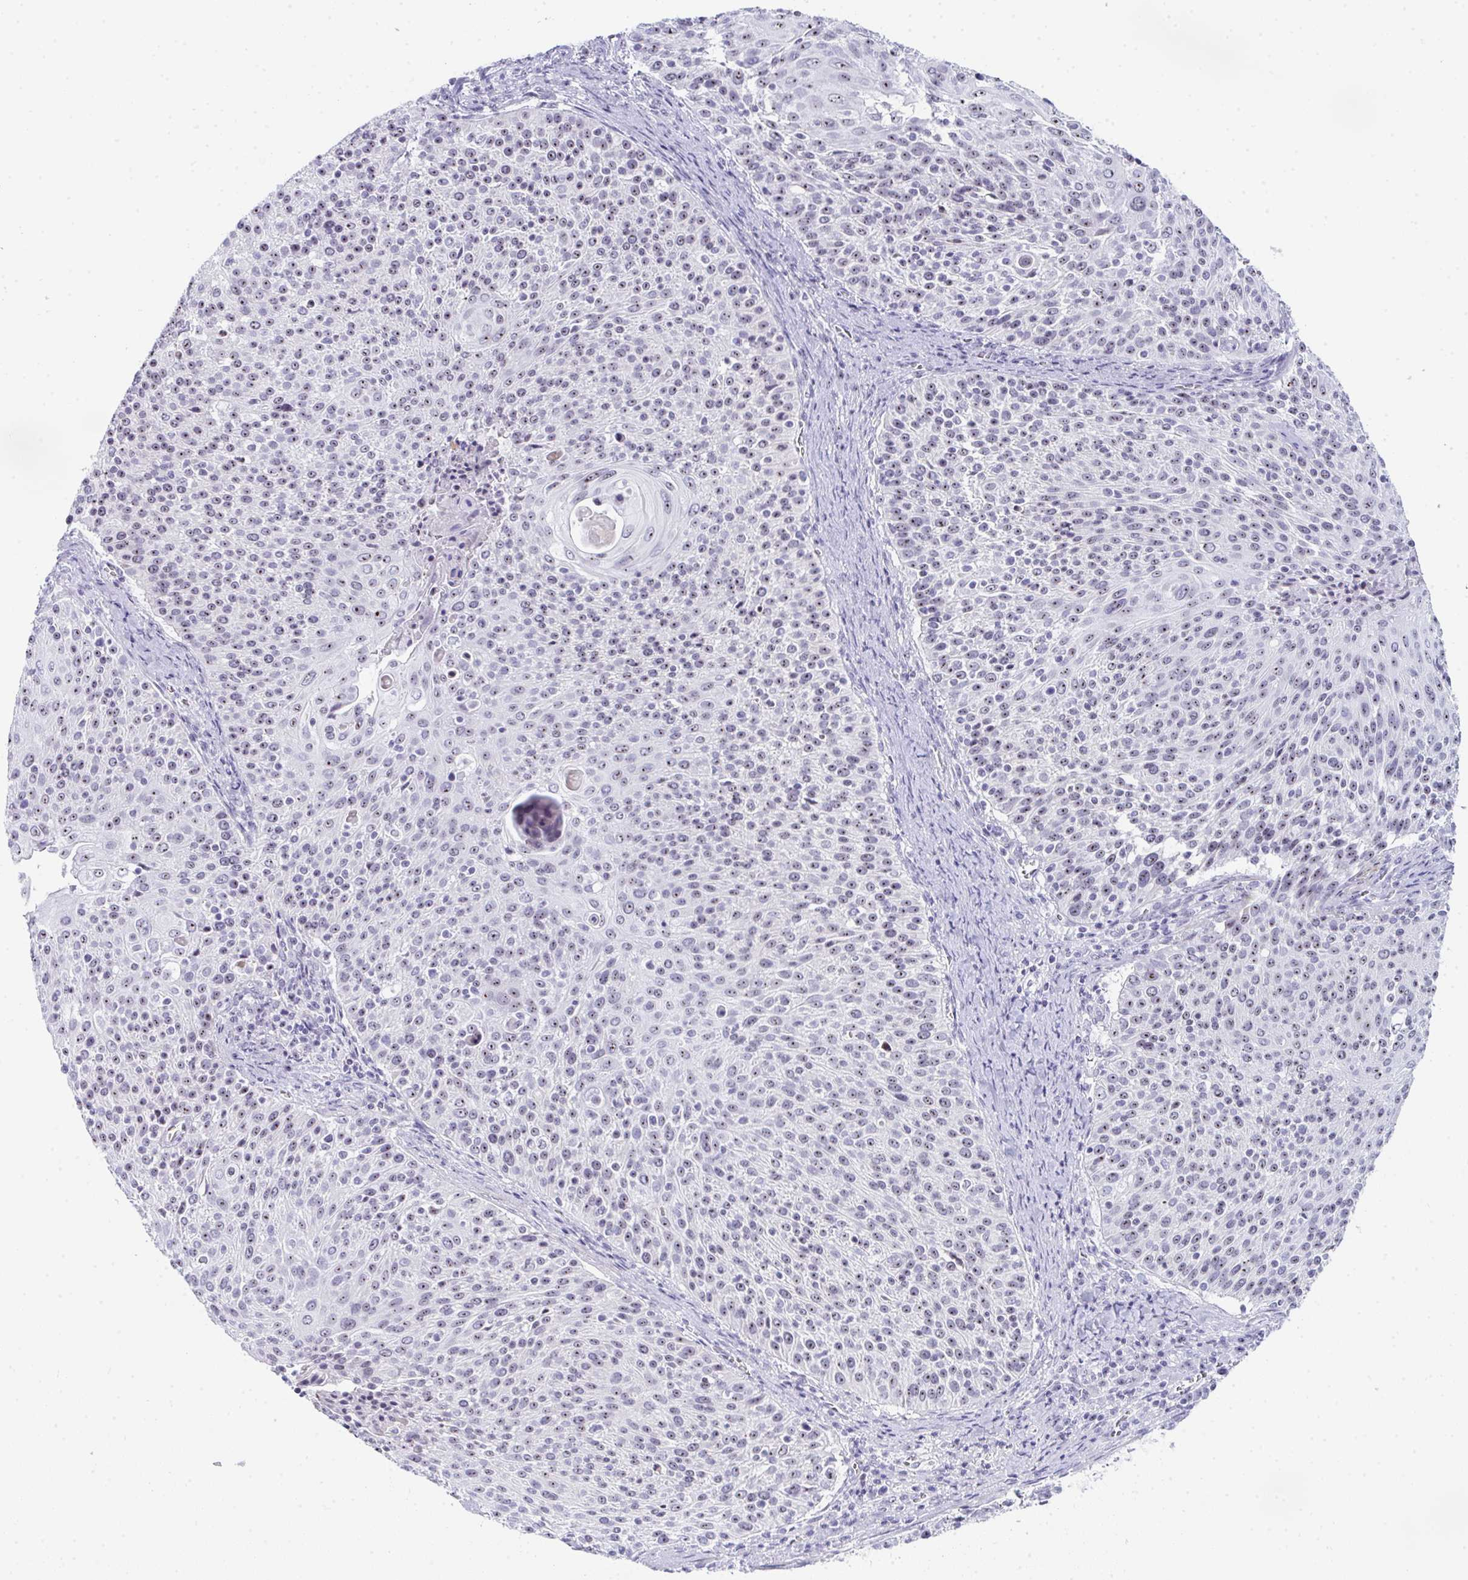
{"staining": {"intensity": "moderate", "quantity": "25%-75%", "location": "nuclear"}, "tissue": "cervical cancer", "cell_type": "Tumor cells", "image_type": "cancer", "snomed": [{"axis": "morphology", "description": "Squamous cell carcinoma, NOS"}, {"axis": "topography", "description": "Cervix"}], "caption": "Immunohistochemical staining of human cervical squamous cell carcinoma reveals medium levels of moderate nuclear staining in approximately 25%-75% of tumor cells.", "gene": "NOP10", "patient": {"sex": "female", "age": 31}}